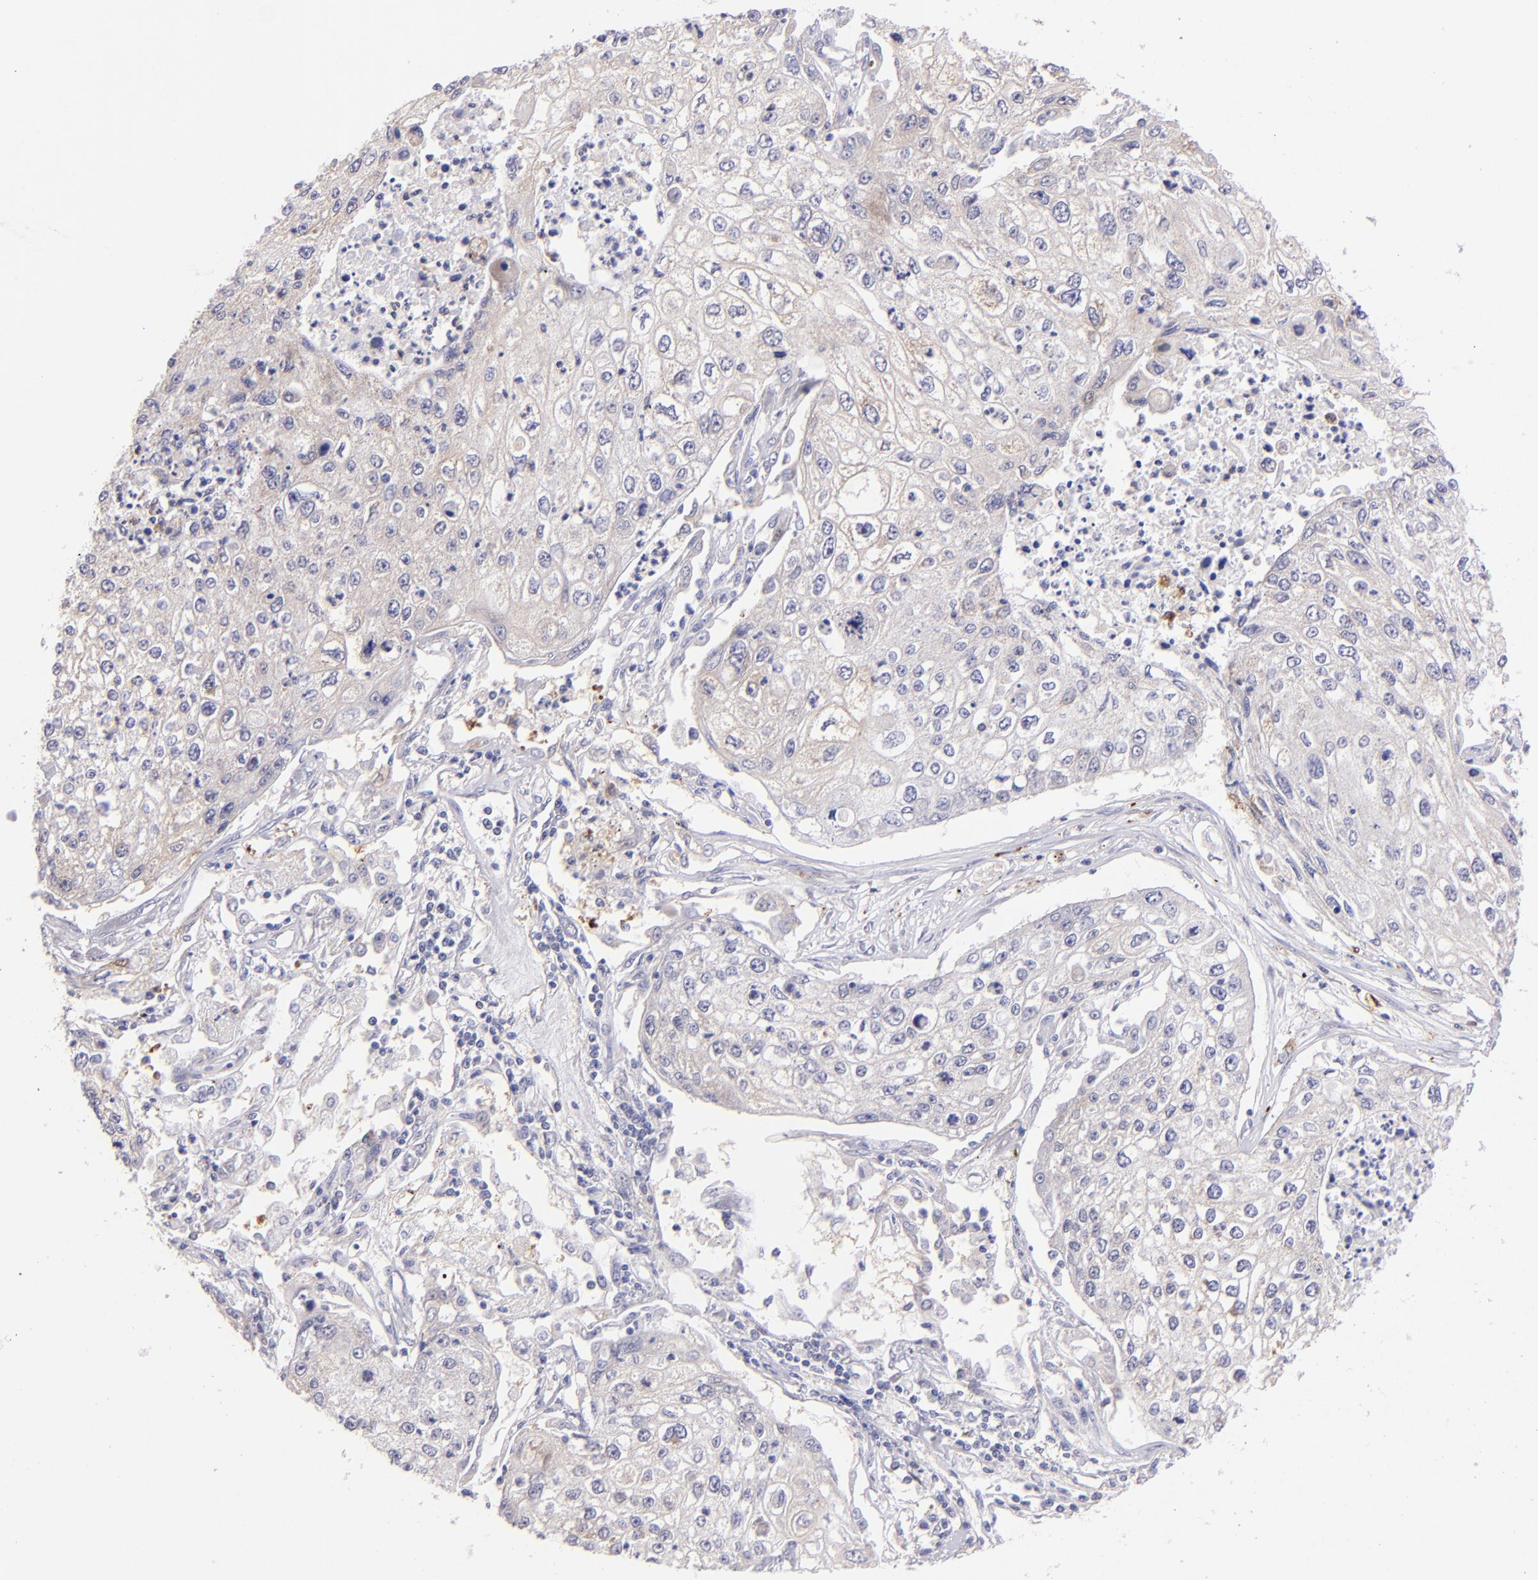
{"staining": {"intensity": "weak", "quantity": ">75%", "location": "cytoplasmic/membranous"}, "tissue": "lung cancer", "cell_type": "Tumor cells", "image_type": "cancer", "snomed": [{"axis": "morphology", "description": "Squamous cell carcinoma, NOS"}, {"axis": "topography", "description": "Lung"}], "caption": "Protein expression analysis of lung cancer (squamous cell carcinoma) displays weak cytoplasmic/membranous positivity in approximately >75% of tumor cells.", "gene": "SH2D4A", "patient": {"sex": "male", "age": 75}}